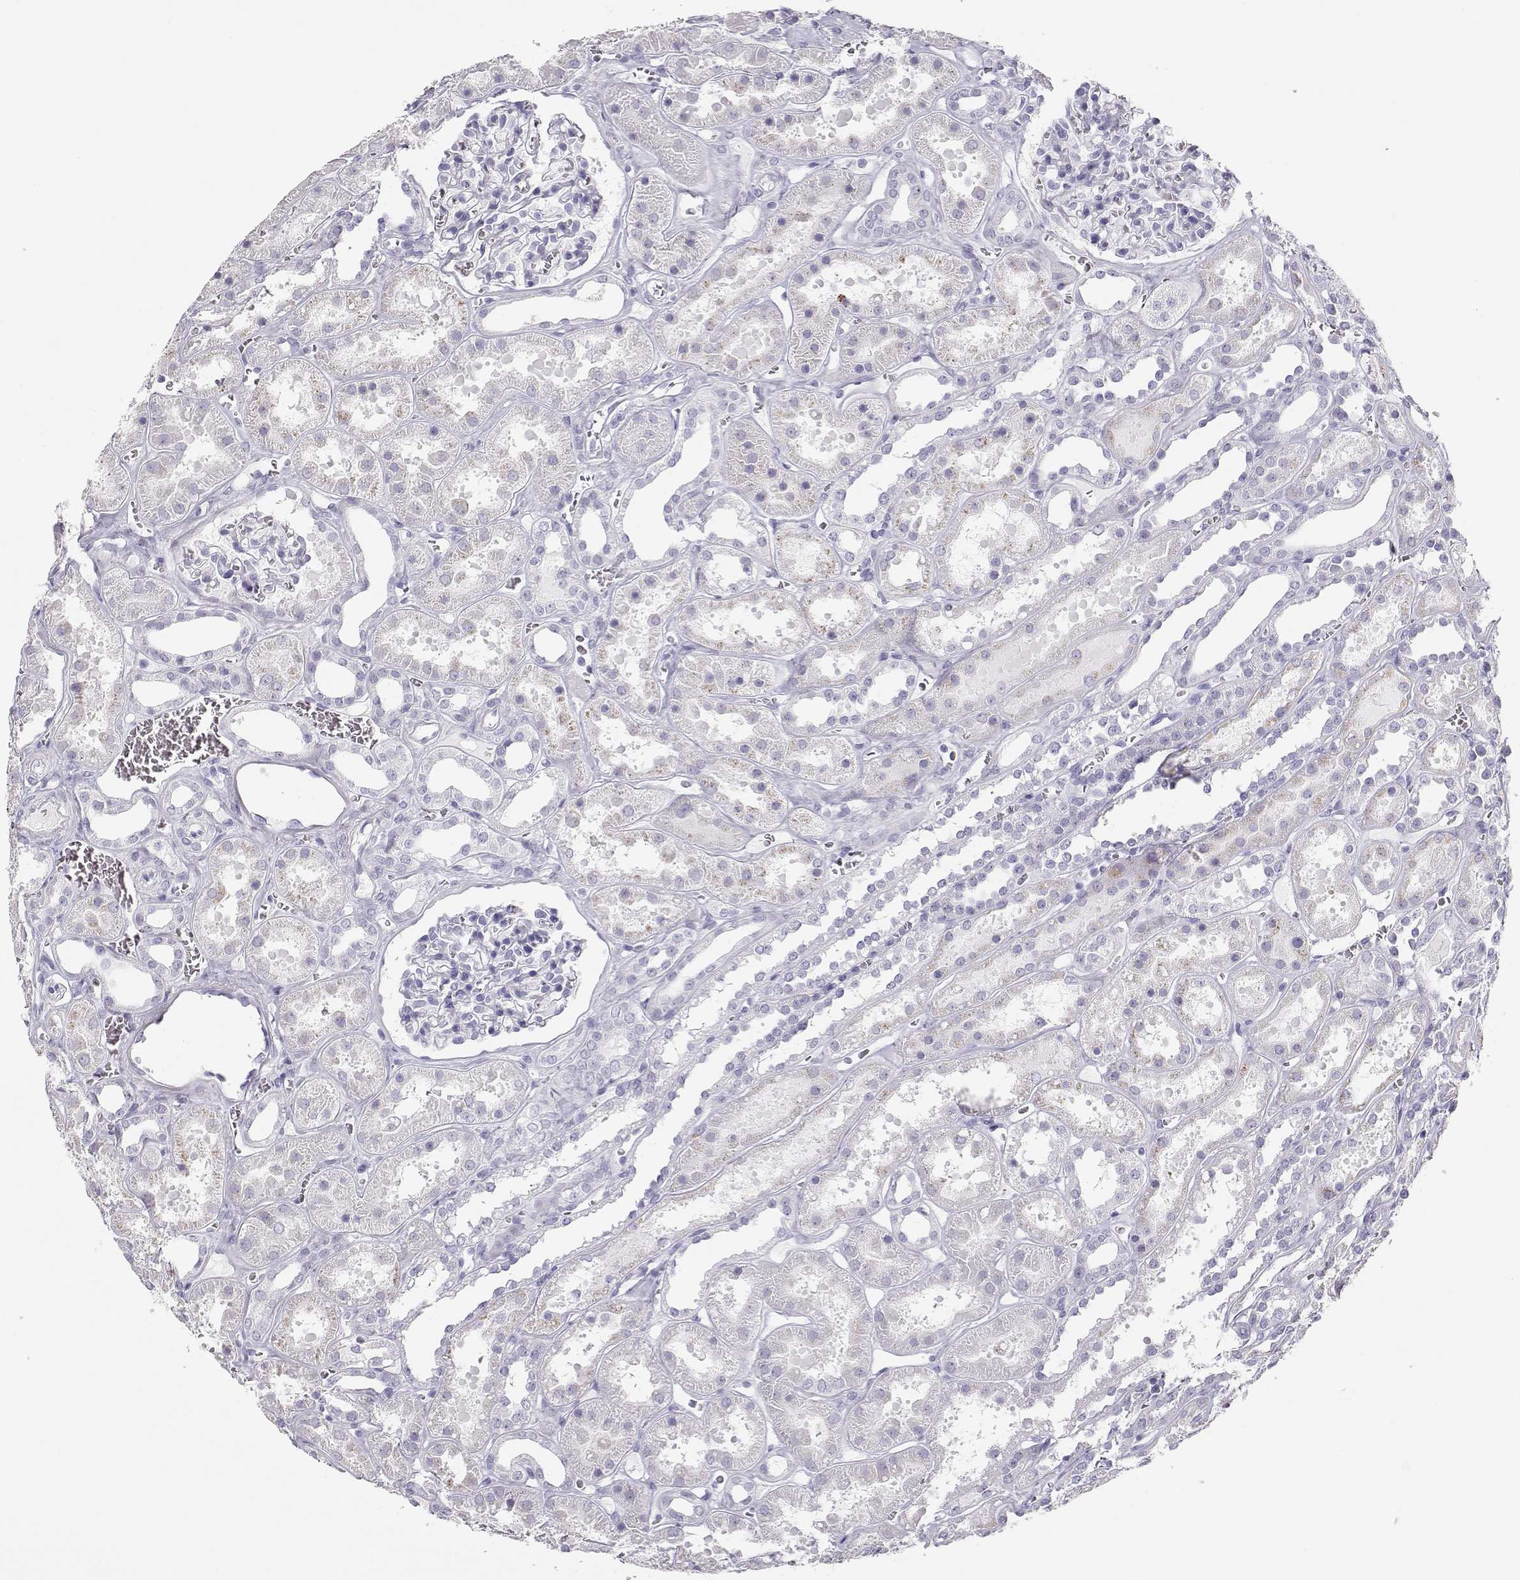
{"staining": {"intensity": "negative", "quantity": "none", "location": "none"}, "tissue": "kidney", "cell_type": "Cells in glomeruli", "image_type": "normal", "snomed": [{"axis": "morphology", "description": "Normal tissue, NOS"}, {"axis": "topography", "description": "Kidney"}], "caption": "This is a micrograph of immunohistochemistry staining of normal kidney, which shows no expression in cells in glomeruli.", "gene": "TKTL1", "patient": {"sex": "female", "age": 41}}